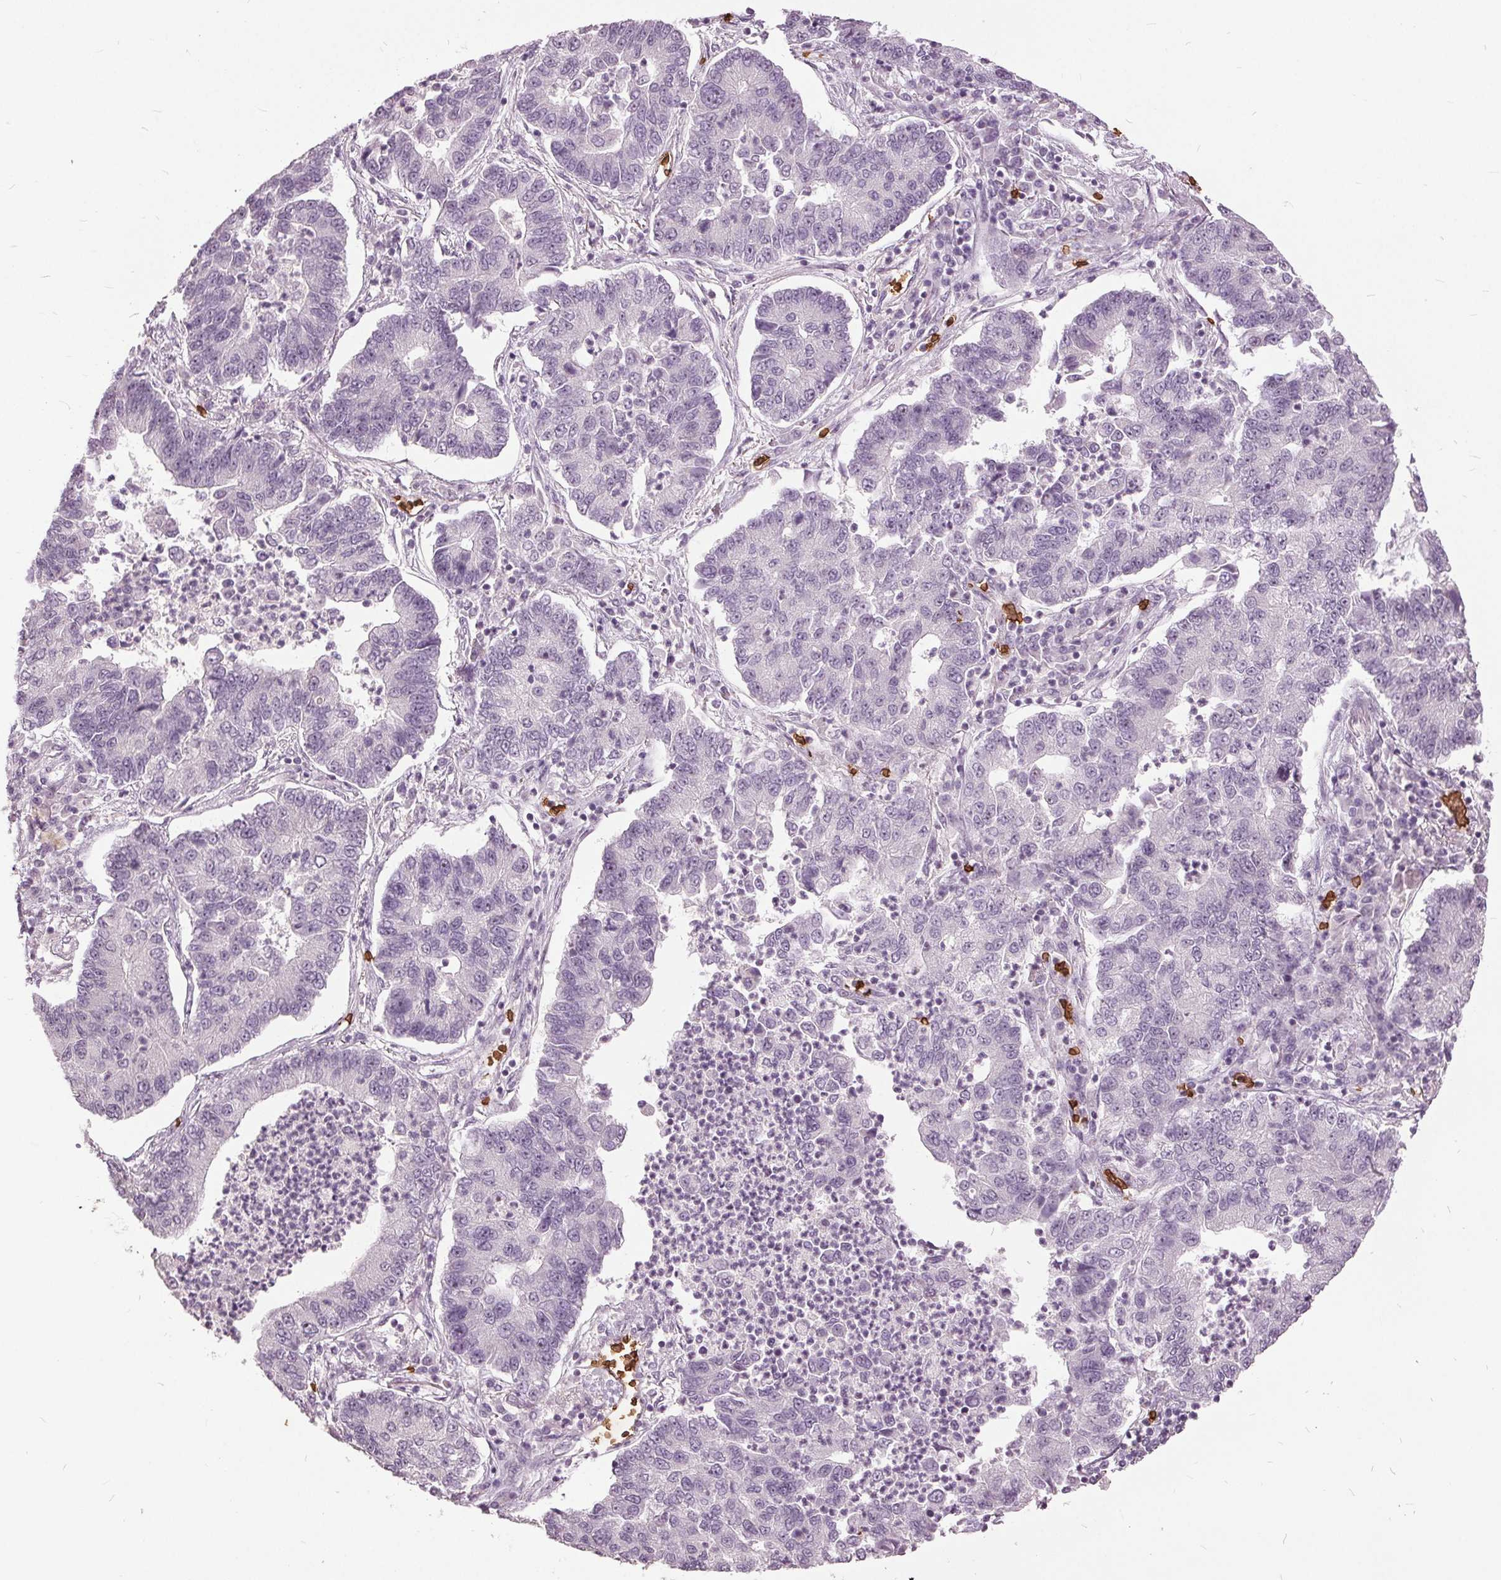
{"staining": {"intensity": "negative", "quantity": "none", "location": "none"}, "tissue": "lung cancer", "cell_type": "Tumor cells", "image_type": "cancer", "snomed": [{"axis": "morphology", "description": "Adenocarcinoma, NOS"}, {"axis": "topography", "description": "Lung"}], "caption": "Protein analysis of lung adenocarcinoma exhibits no significant expression in tumor cells.", "gene": "SLC4A1", "patient": {"sex": "female", "age": 57}}